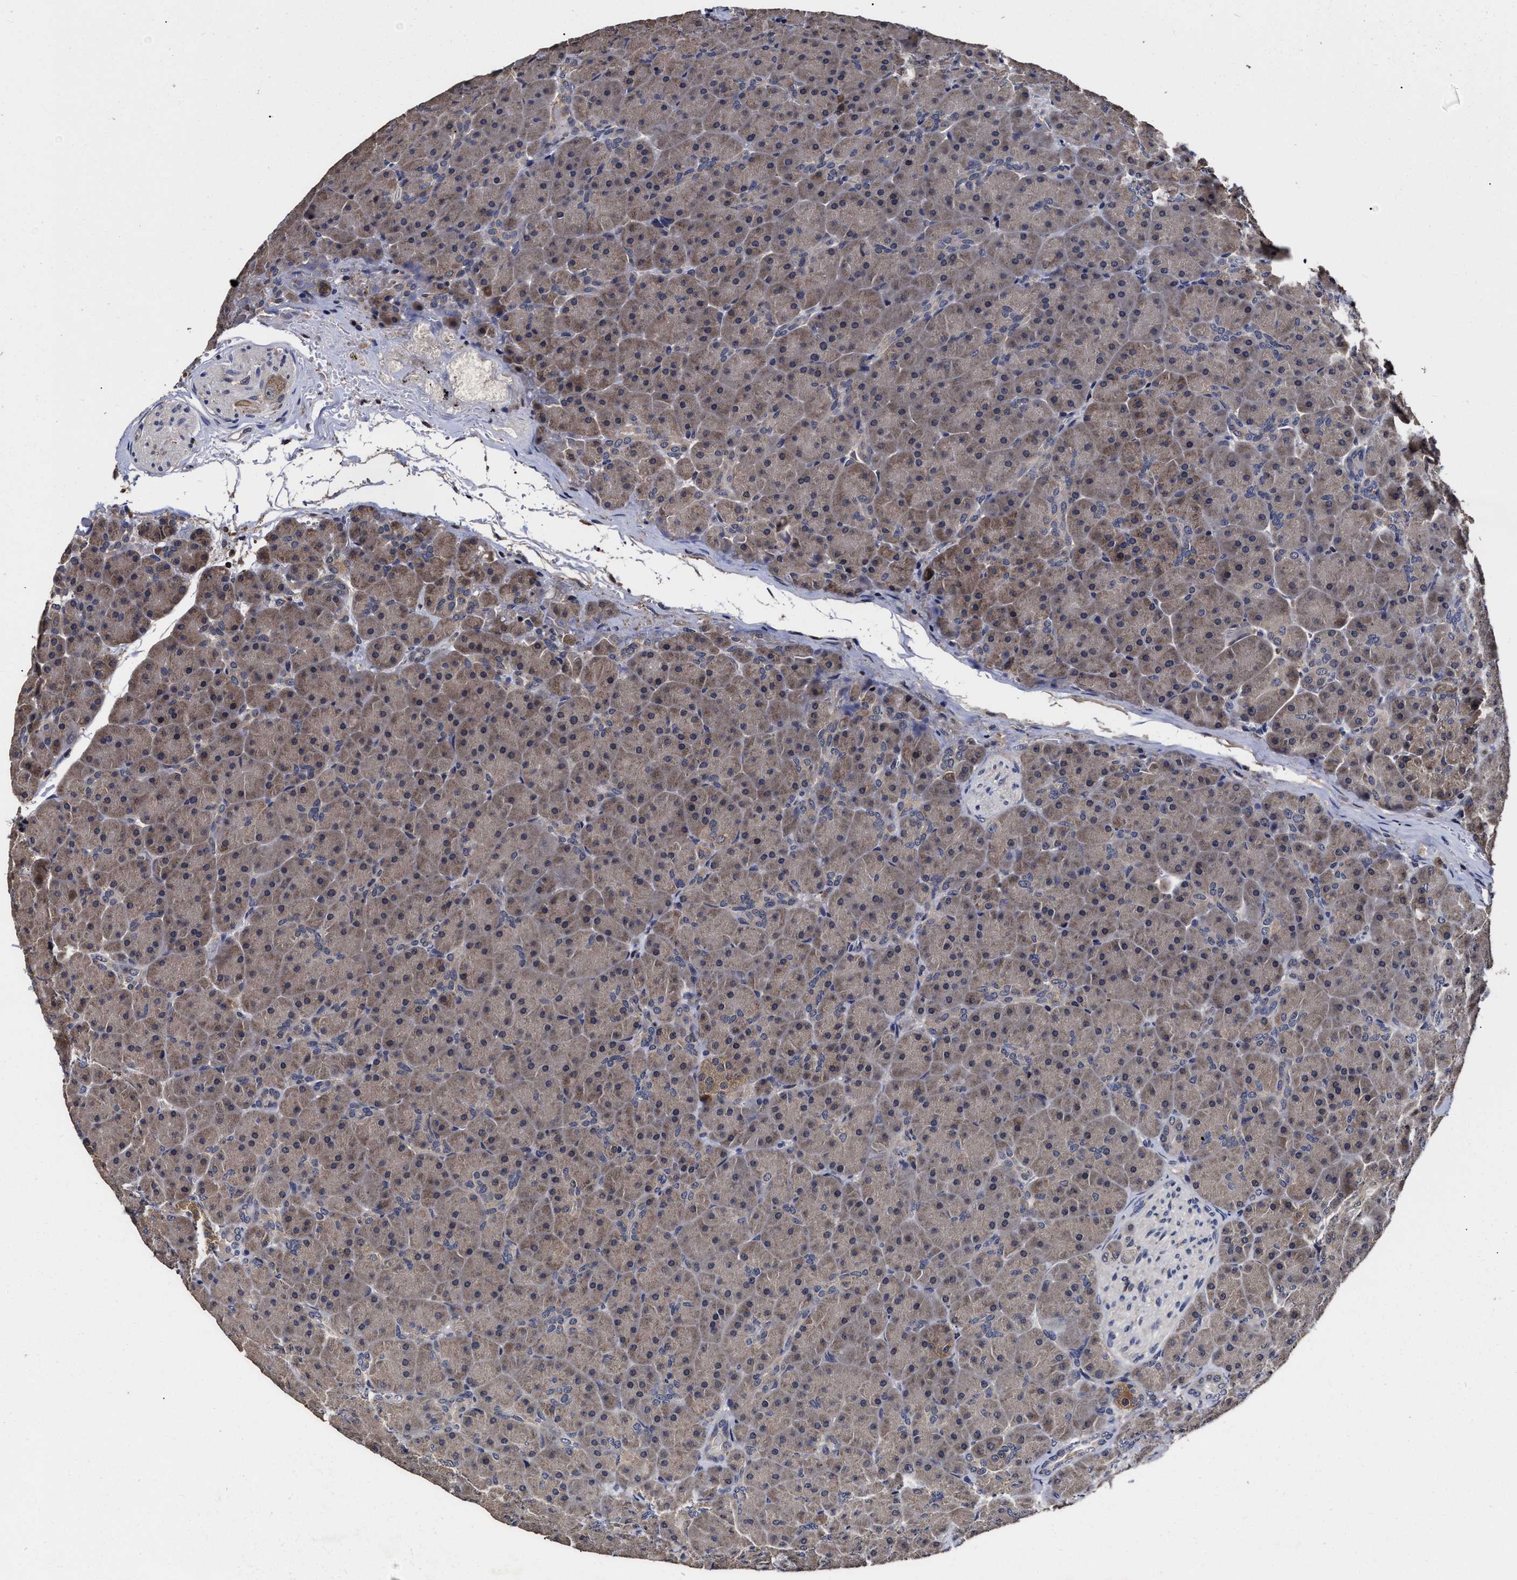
{"staining": {"intensity": "weak", "quantity": ">75%", "location": "cytoplasmic/membranous"}, "tissue": "pancreas", "cell_type": "Exocrine glandular cells", "image_type": "normal", "snomed": [{"axis": "morphology", "description": "Normal tissue, NOS"}, {"axis": "topography", "description": "Pancreas"}], "caption": "Unremarkable pancreas was stained to show a protein in brown. There is low levels of weak cytoplasmic/membranous staining in about >75% of exocrine glandular cells.", "gene": "SOCS5", "patient": {"sex": "male", "age": 66}}